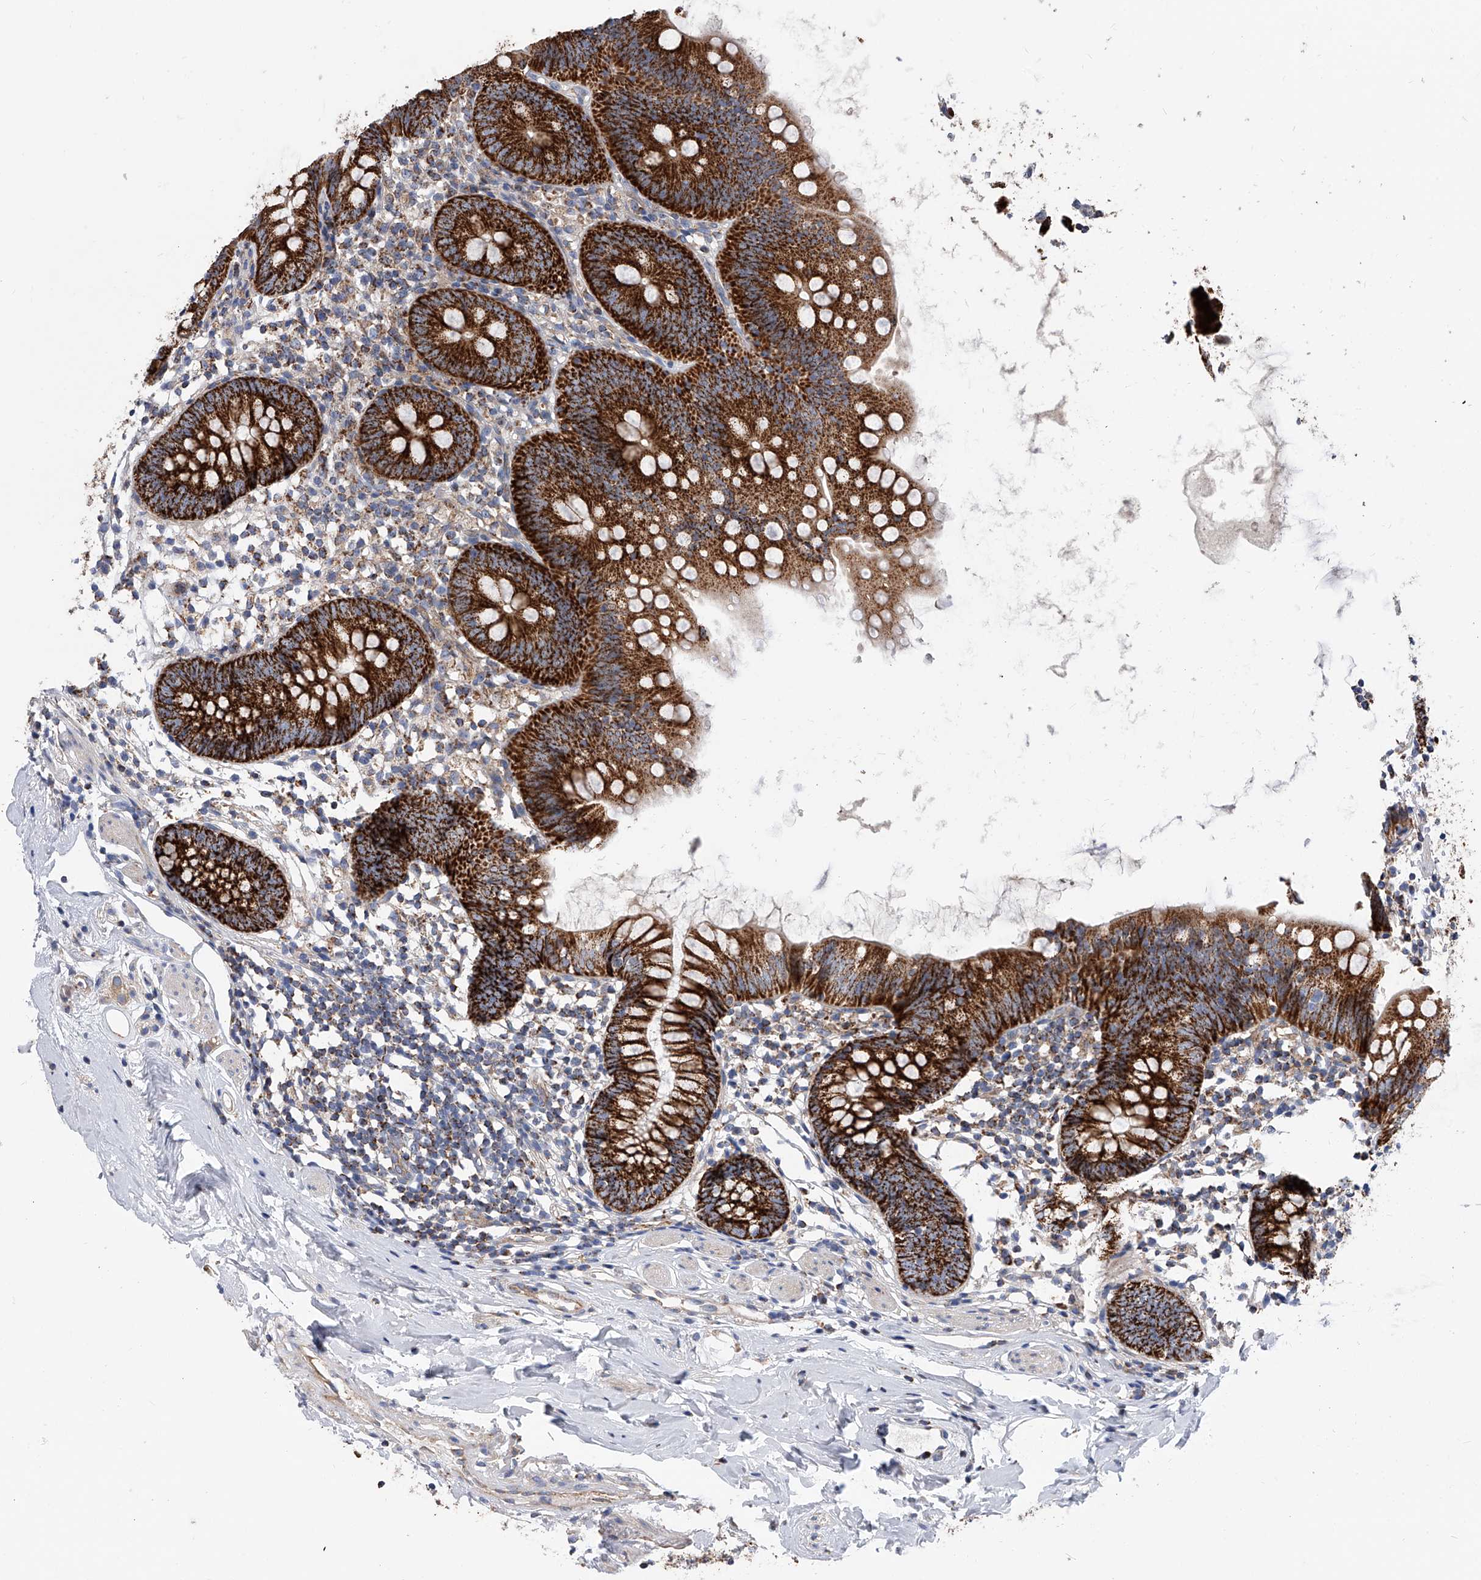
{"staining": {"intensity": "strong", "quantity": ">75%", "location": "cytoplasmic/membranous"}, "tissue": "appendix", "cell_type": "Glandular cells", "image_type": "normal", "snomed": [{"axis": "morphology", "description": "Normal tissue, NOS"}, {"axis": "topography", "description": "Appendix"}], "caption": "Protein expression analysis of normal appendix demonstrates strong cytoplasmic/membranous positivity in about >75% of glandular cells.", "gene": "PDSS2", "patient": {"sex": "female", "age": 62}}